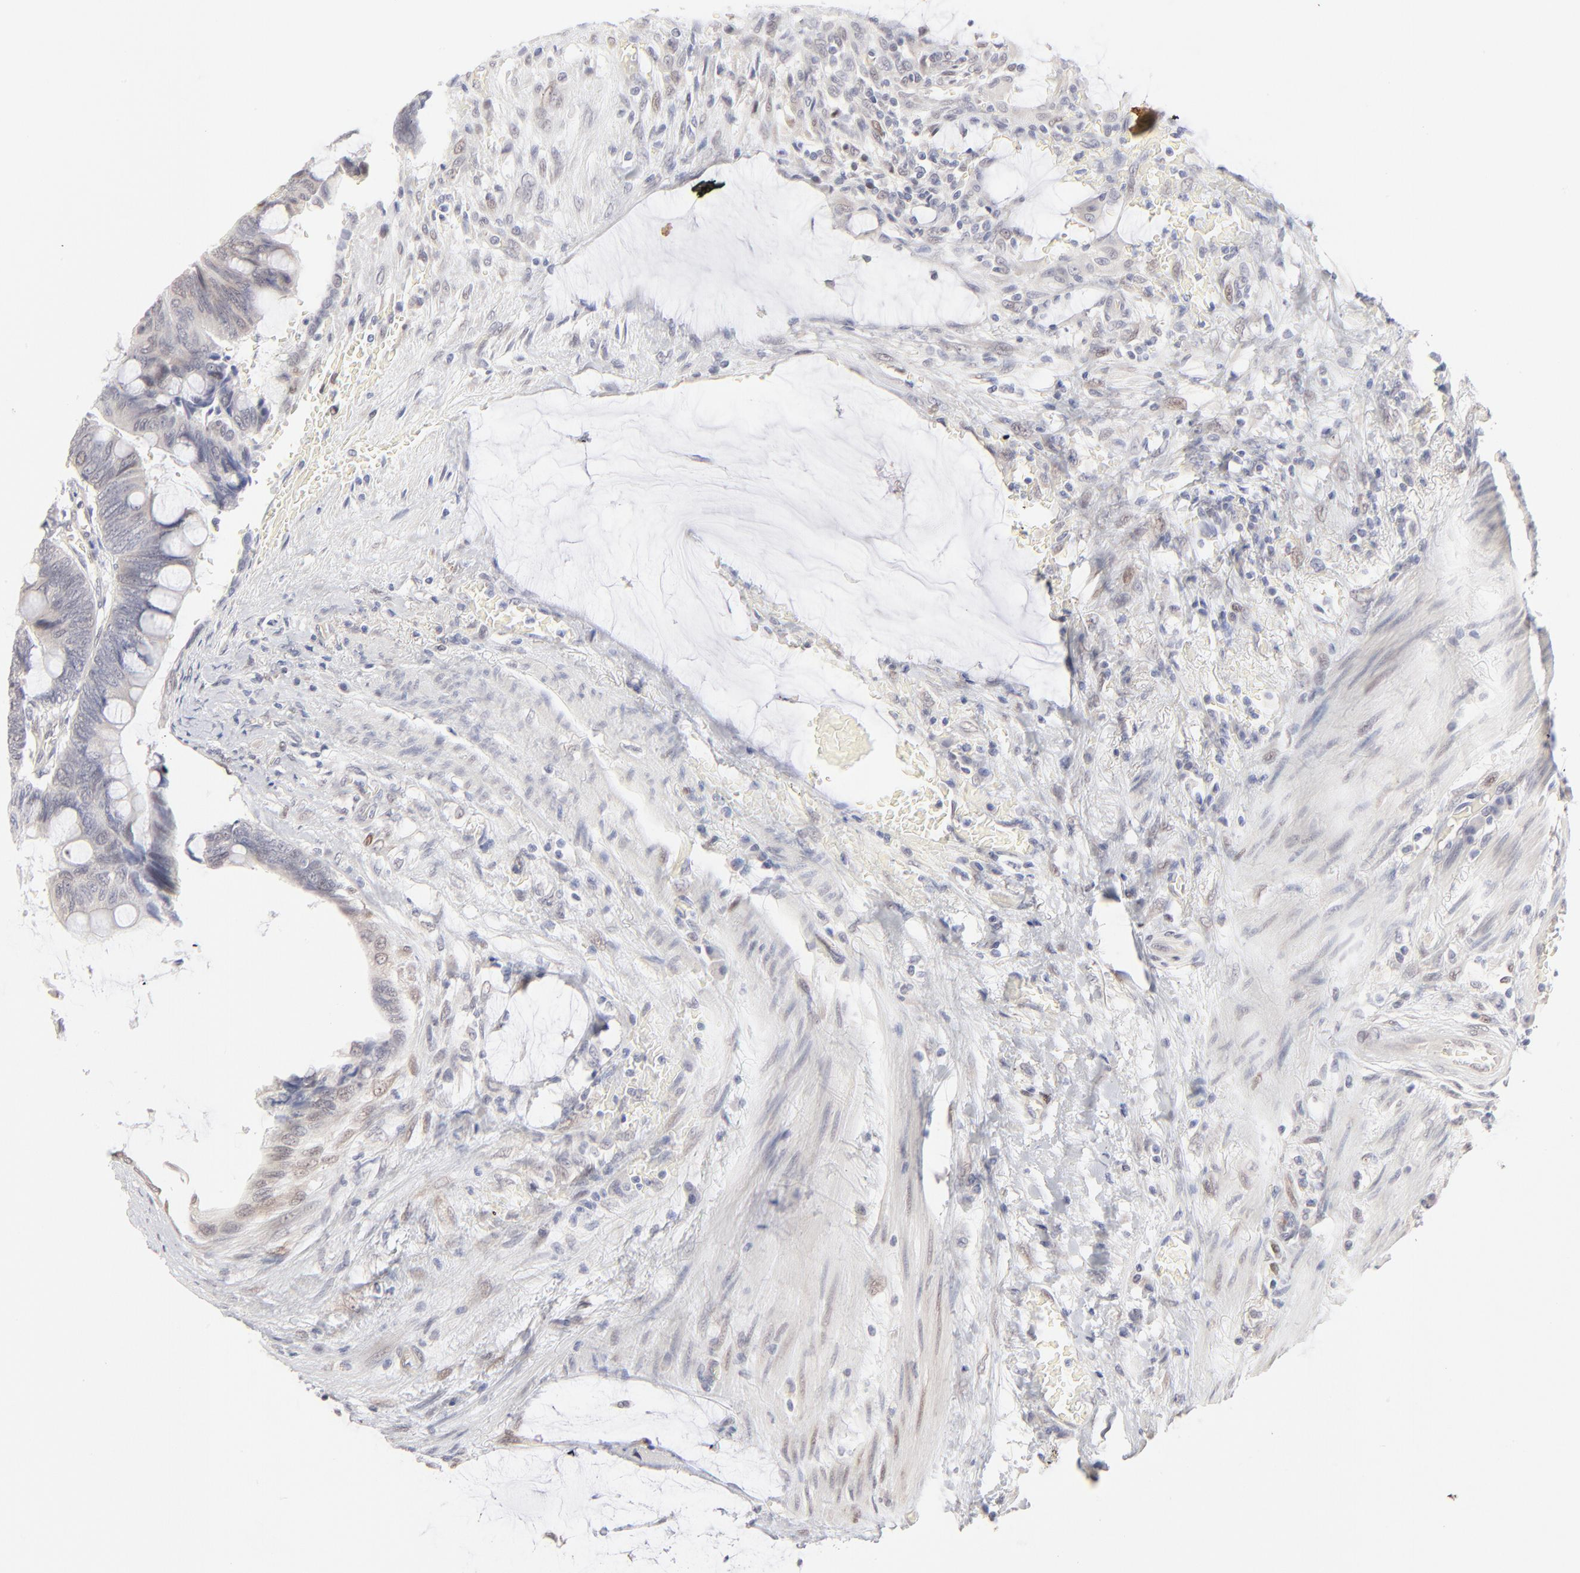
{"staining": {"intensity": "weak", "quantity": "25%-75%", "location": "cytoplasmic/membranous,nuclear"}, "tissue": "colorectal cancer", "cell_type": "Tumor cells", "image_type": "cancer", "snomed": [{"axis": "morphology", "description": "Normal tissue, NOS"}, {"axis": "morphology", "description": "Adenocarcinoma, NOS"}, {"axis": "topography", "description": "Rectum"}], "caption": "Human colorectal cancer stained with a protein marker shows weak staining in tumor cells.", "gene": "RBM3", "patient": {"sex": "male", "age": 92}}